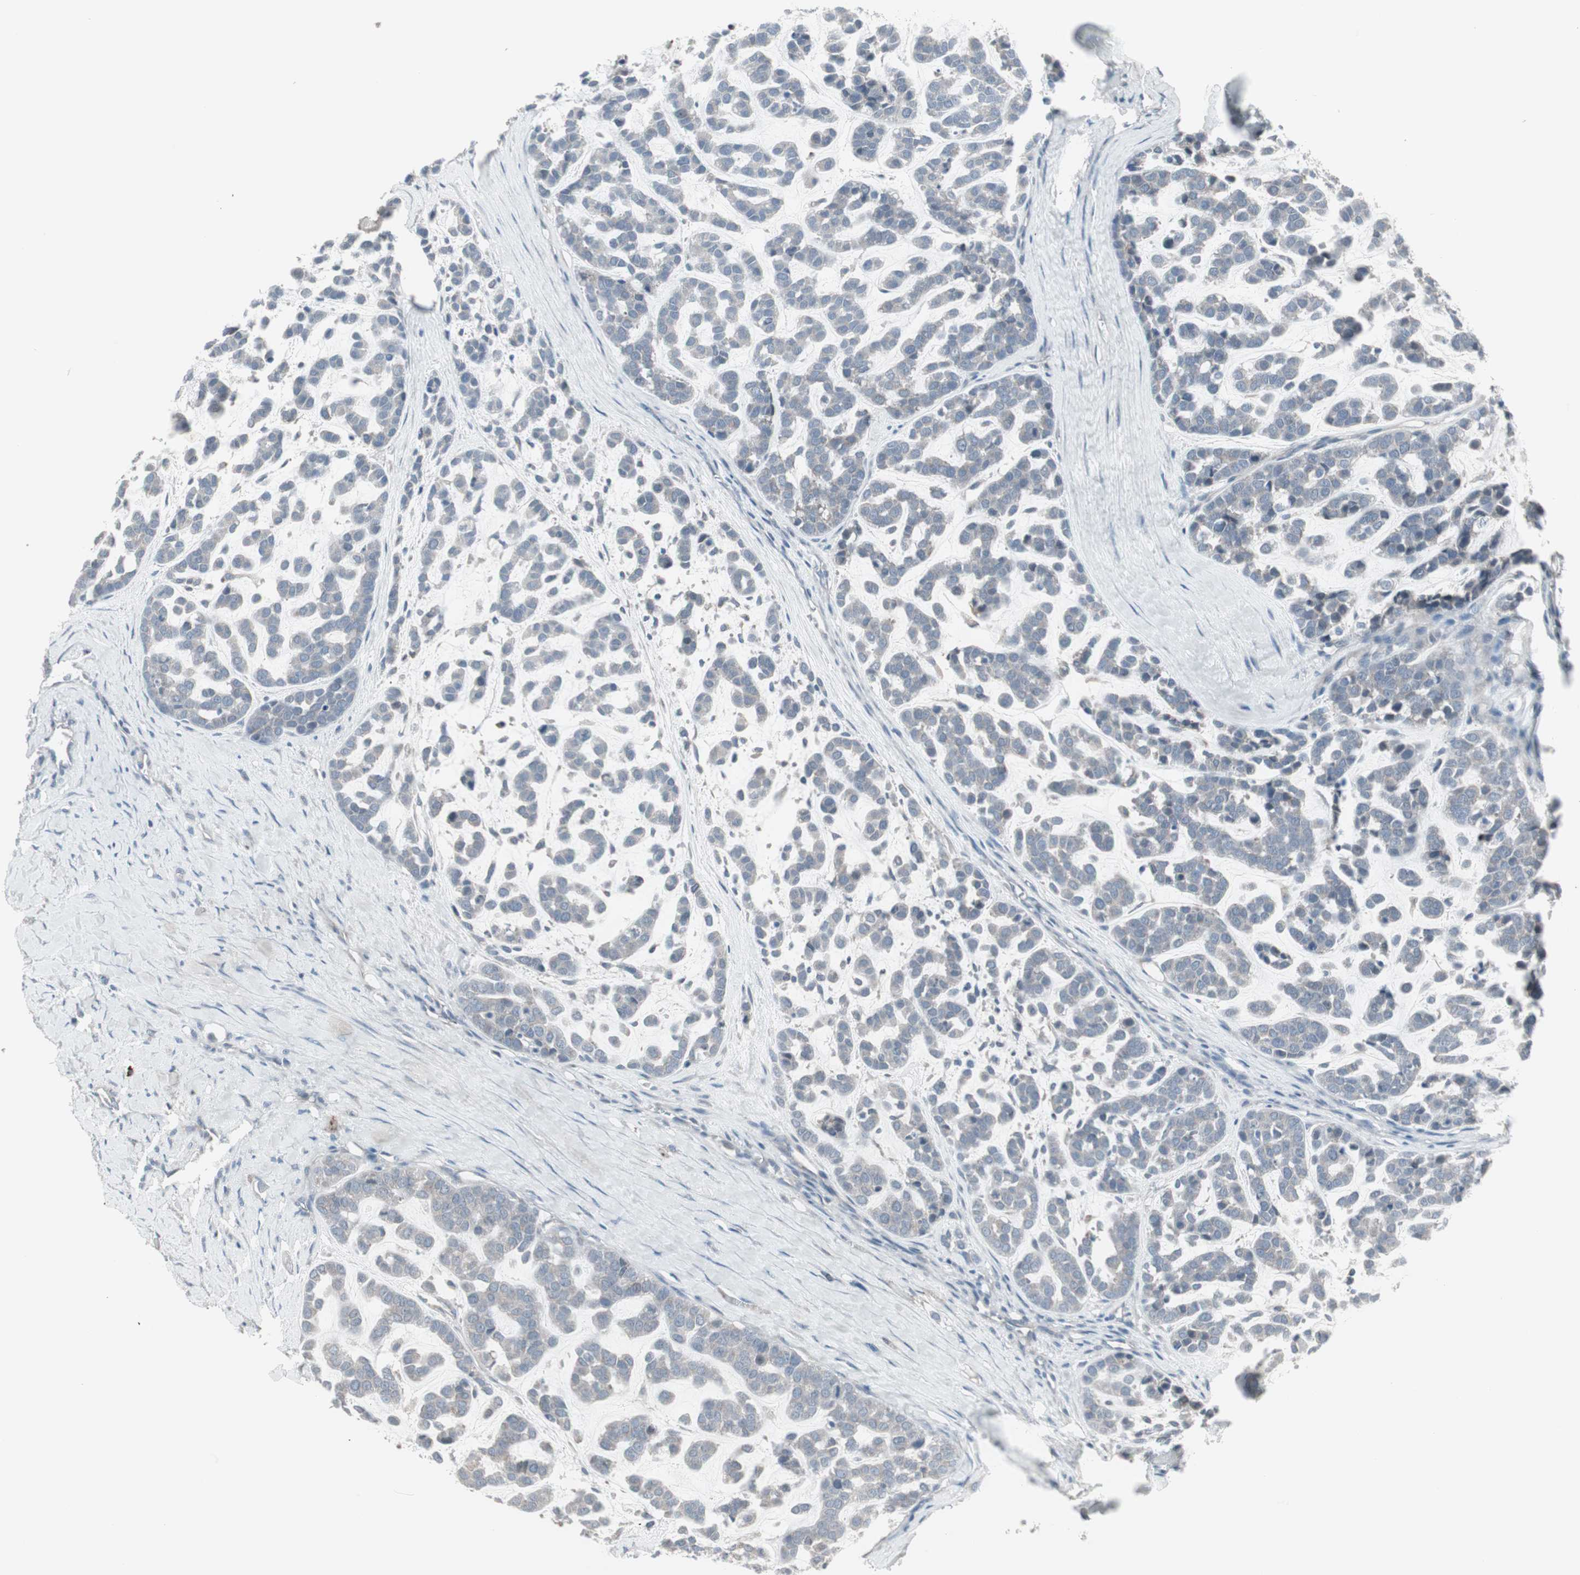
{"staining": {"intensity": "negative", "quantity": "none", "location": "none"}, "tissue": "head and neck cancer", "cell_type": "Tumor cells", "image_type": "cancer", "snomed": [{"axis": "morphology", "description": "Adenocarcinoma, NOS"}, {"axis": "morphology", "description": "Adenoma, NOS"}, {"axis": "topography", "description": "Head-Neck"}], "caption": "There is no significant positivity in tumor cells of head and neck adenoma.", "gene": "ZSCAN32", "patient": {"sex": "female", "age": 55}}